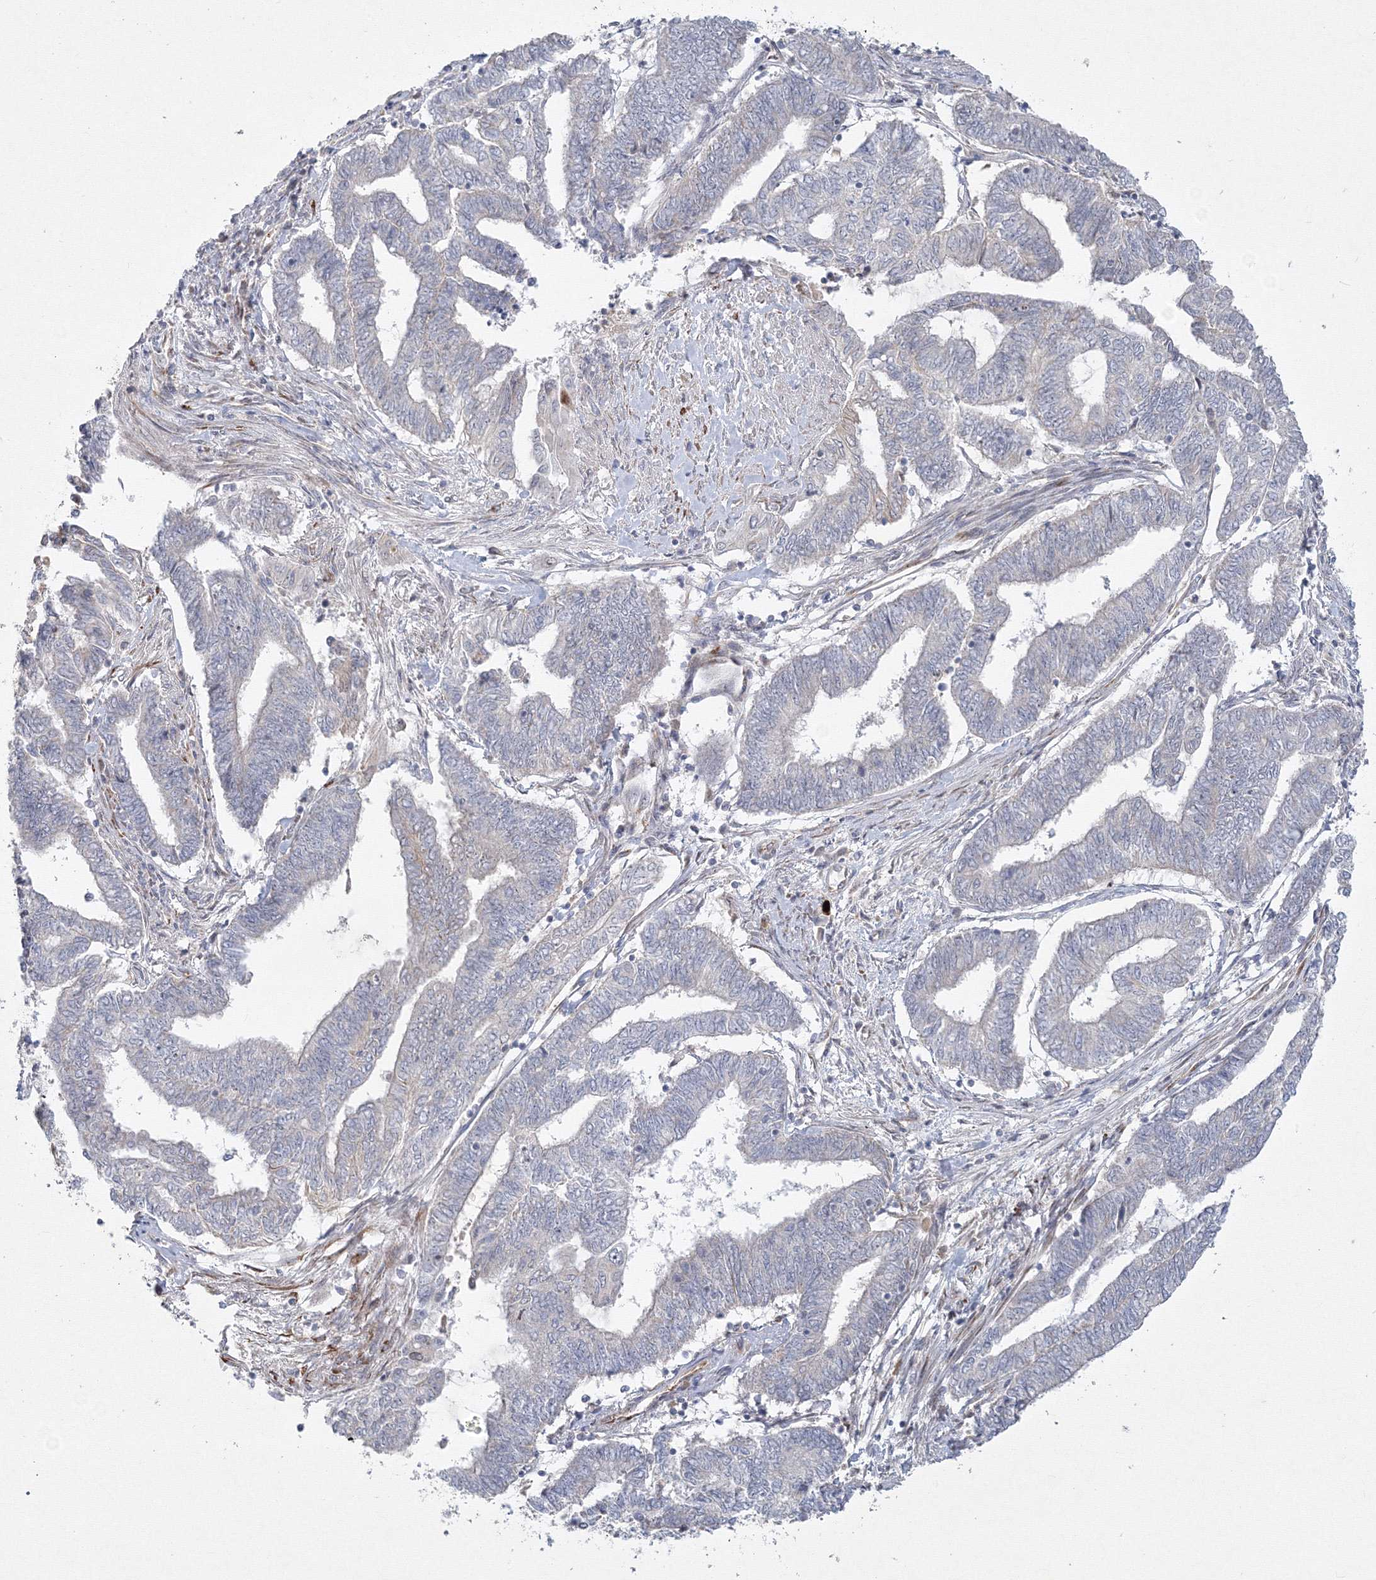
{"staining": {"intensity": "negative", "quantity": "none", "location": "none"}, "tissue": "endometrial cancer", "cell_type": "Tumor cells", "image_type": "cancer", "snomed": [{"axis": "morphology", "description": "Adenocarcinoma, NOS"}, {"axis": "topography", "description": "Uterus"}, {"axis": "topography", "description": "Endometrium"}], "caption": "Immunohistochemical staining of endometrial cancer (adenocarcinoma) displays no significant expression in tumor cells.", "gene": "WDR49", "patient": {"sex": "female", "age": 70}}